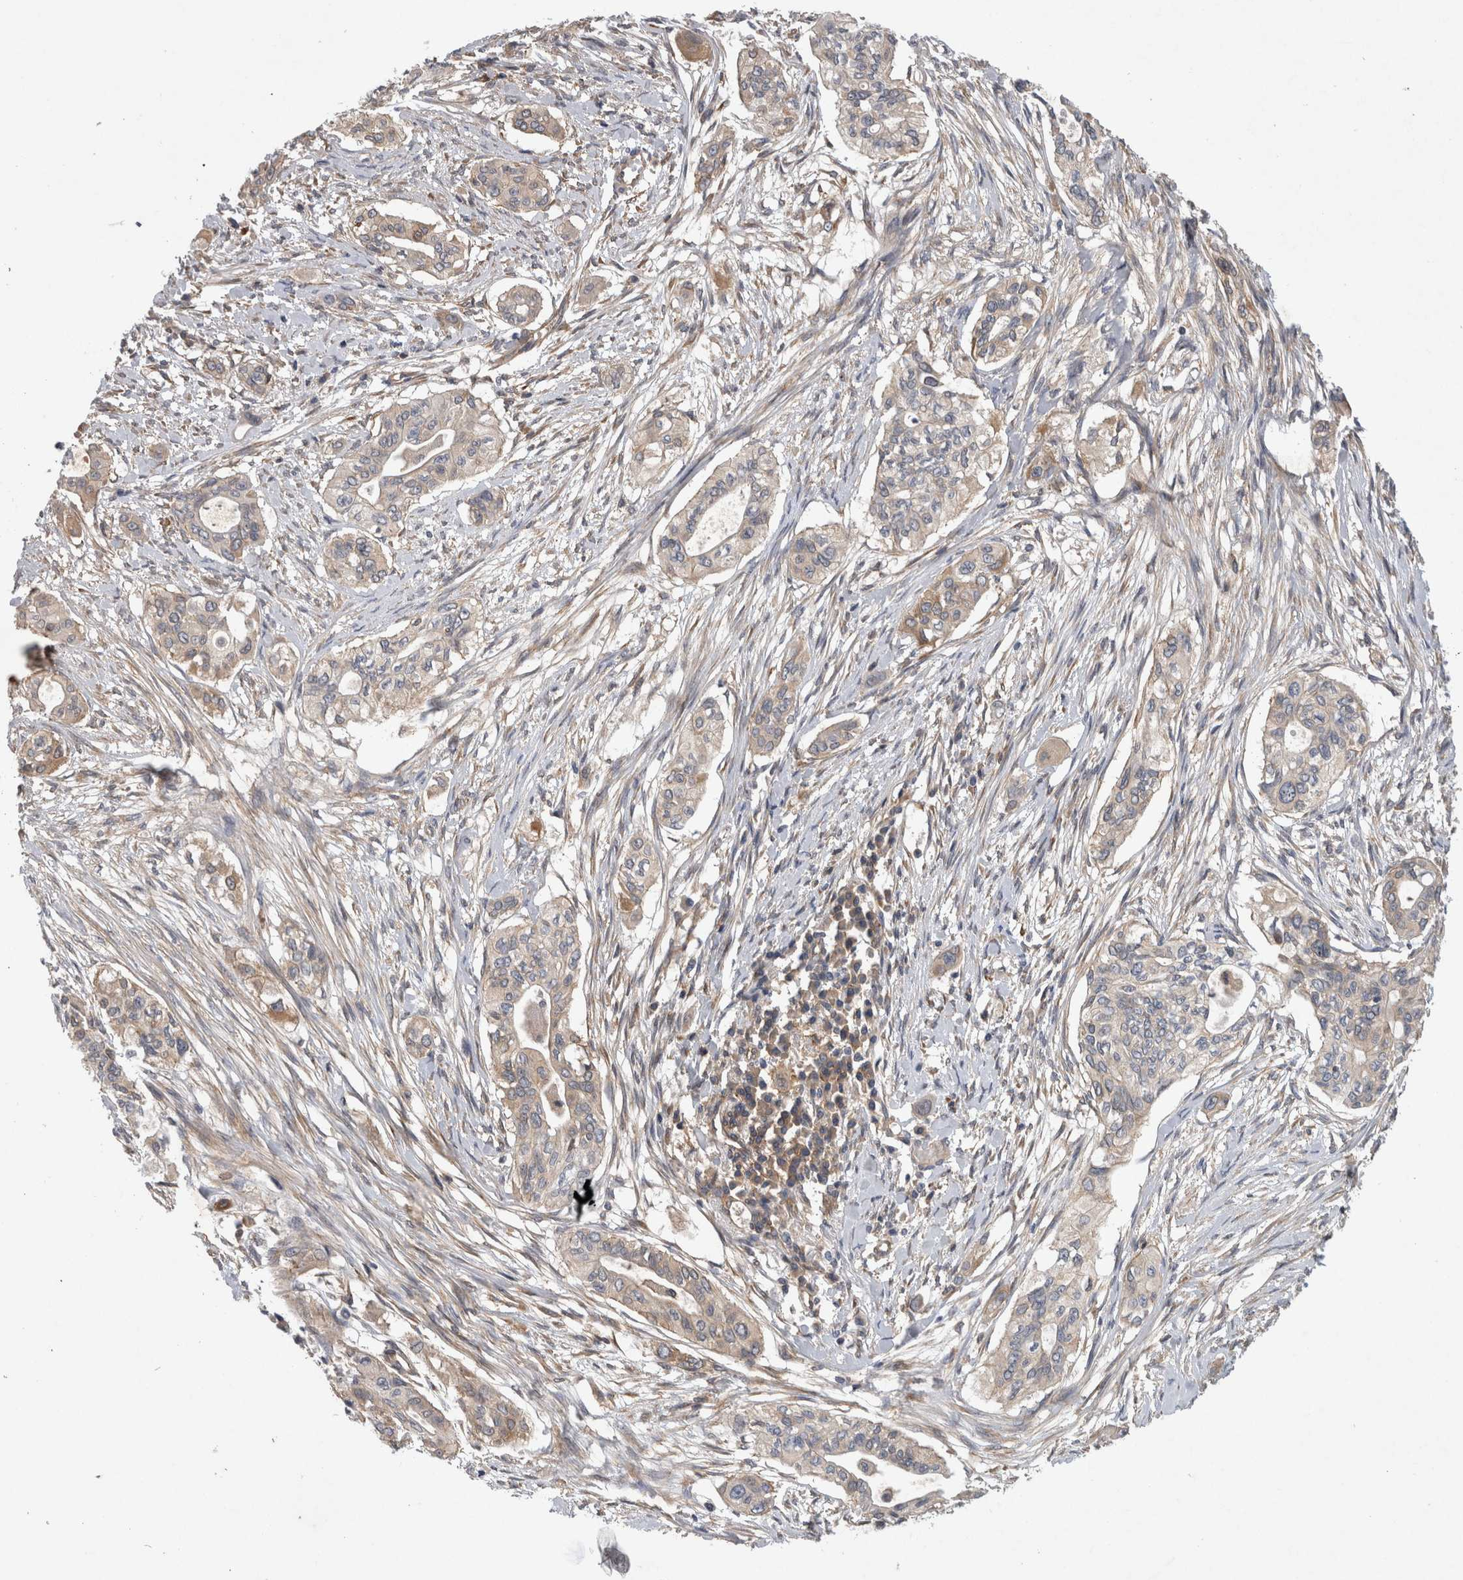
{"staining": {"intensity": "weak", "quantity": ">75%", "location": "cytoplasmic/membranous"}, "tissue": "pancreatic cancer", "cell_type": "Tumor cells", "image_type": "cancer", "snomed": [{"axis": "morphology", "description": "Adenocarcinoma, NOS"}, {"axis": "topography", "description": "Pancreas"}], "caption": "Weak cytoplasmic/membranous positivity is appreciated in approximately >75% of tumor cells in pancreatic cancer. (DAB = brown stain, brightfield microscopy at high magnification).", "gene": "ANKFY1", "patient": {"sex": "female", "age": 60}}